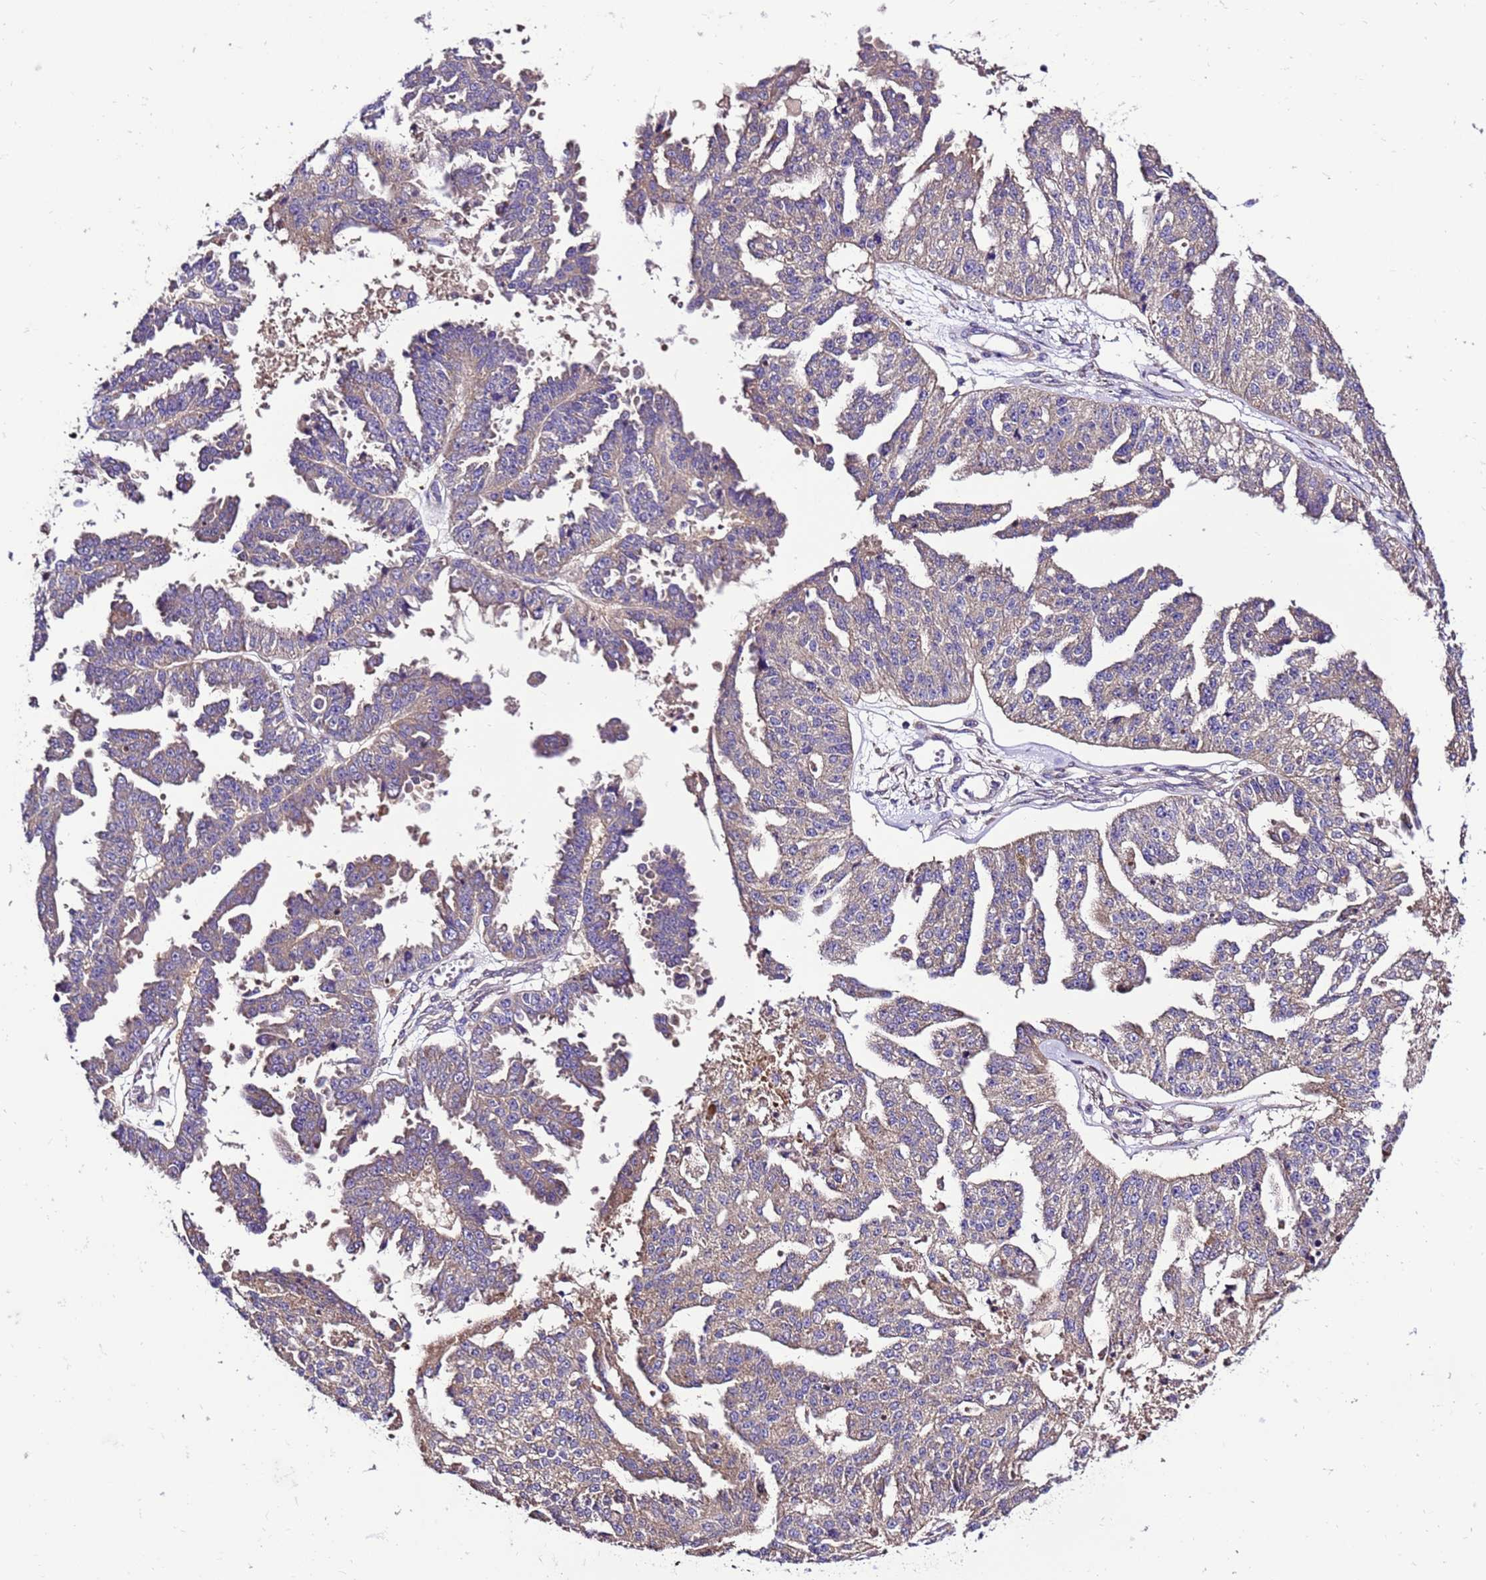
{"staining": {"intensity": "weak", "quantity": "<25%", "location": "cytoplasmic/membranous"}, "tissue": "ovarian cancer", "cell_type": "Tumor cells", "image_type": "cancer", "snomed": [{"axis": "morphology", "description": "Cystadenocarcinoma, serous, NOS"}, {"axis": "topography", "description": "Ovary"}], "caption": "High power microscopy histopathology image of an immunohistochemistry (IHC) micrograph of serous cystadenocarcinoma (ovarian), revealing no significant staining in tumor cells.", "gene": "ZNF417", "patient": {"sex": "female", "age": 58}}